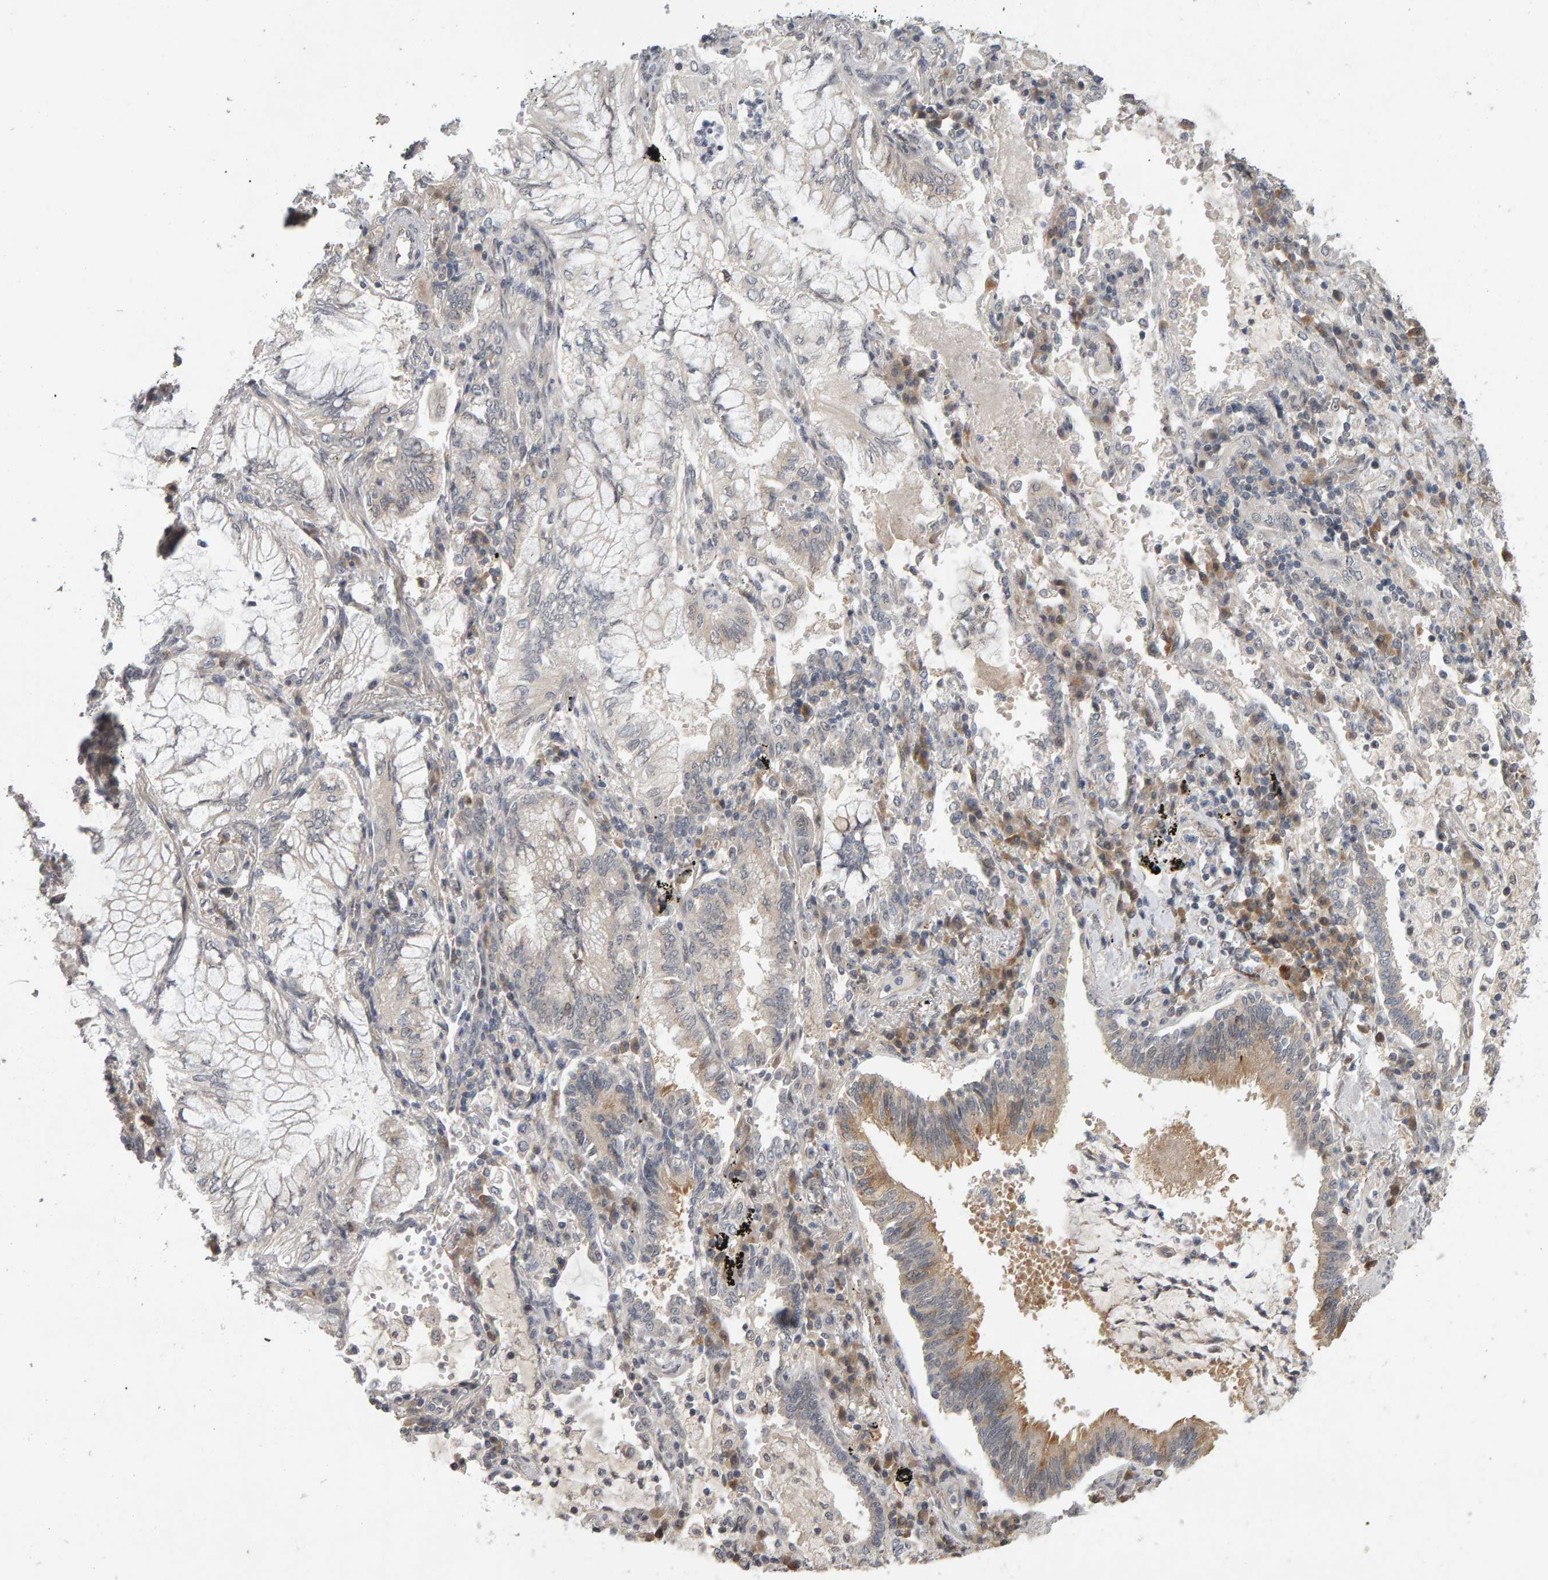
{"staining": {"intensity": "negative", "quantity": "none", "location": "none"}, "tissue": "lung cancer", "cell_type": "Tumor cells", "image_type": "cancer", "snomed": [{"axis": "morphology", "description": "Adenocarcinoma, NOS"}, {"axis": "topography", "description": "Lung"}], "caption": "Tumor cells are negative for protein expression in human lung adenocarcinoma.", "gene": "CDCA5", "patient": {"sex": "female", "age": 70}}